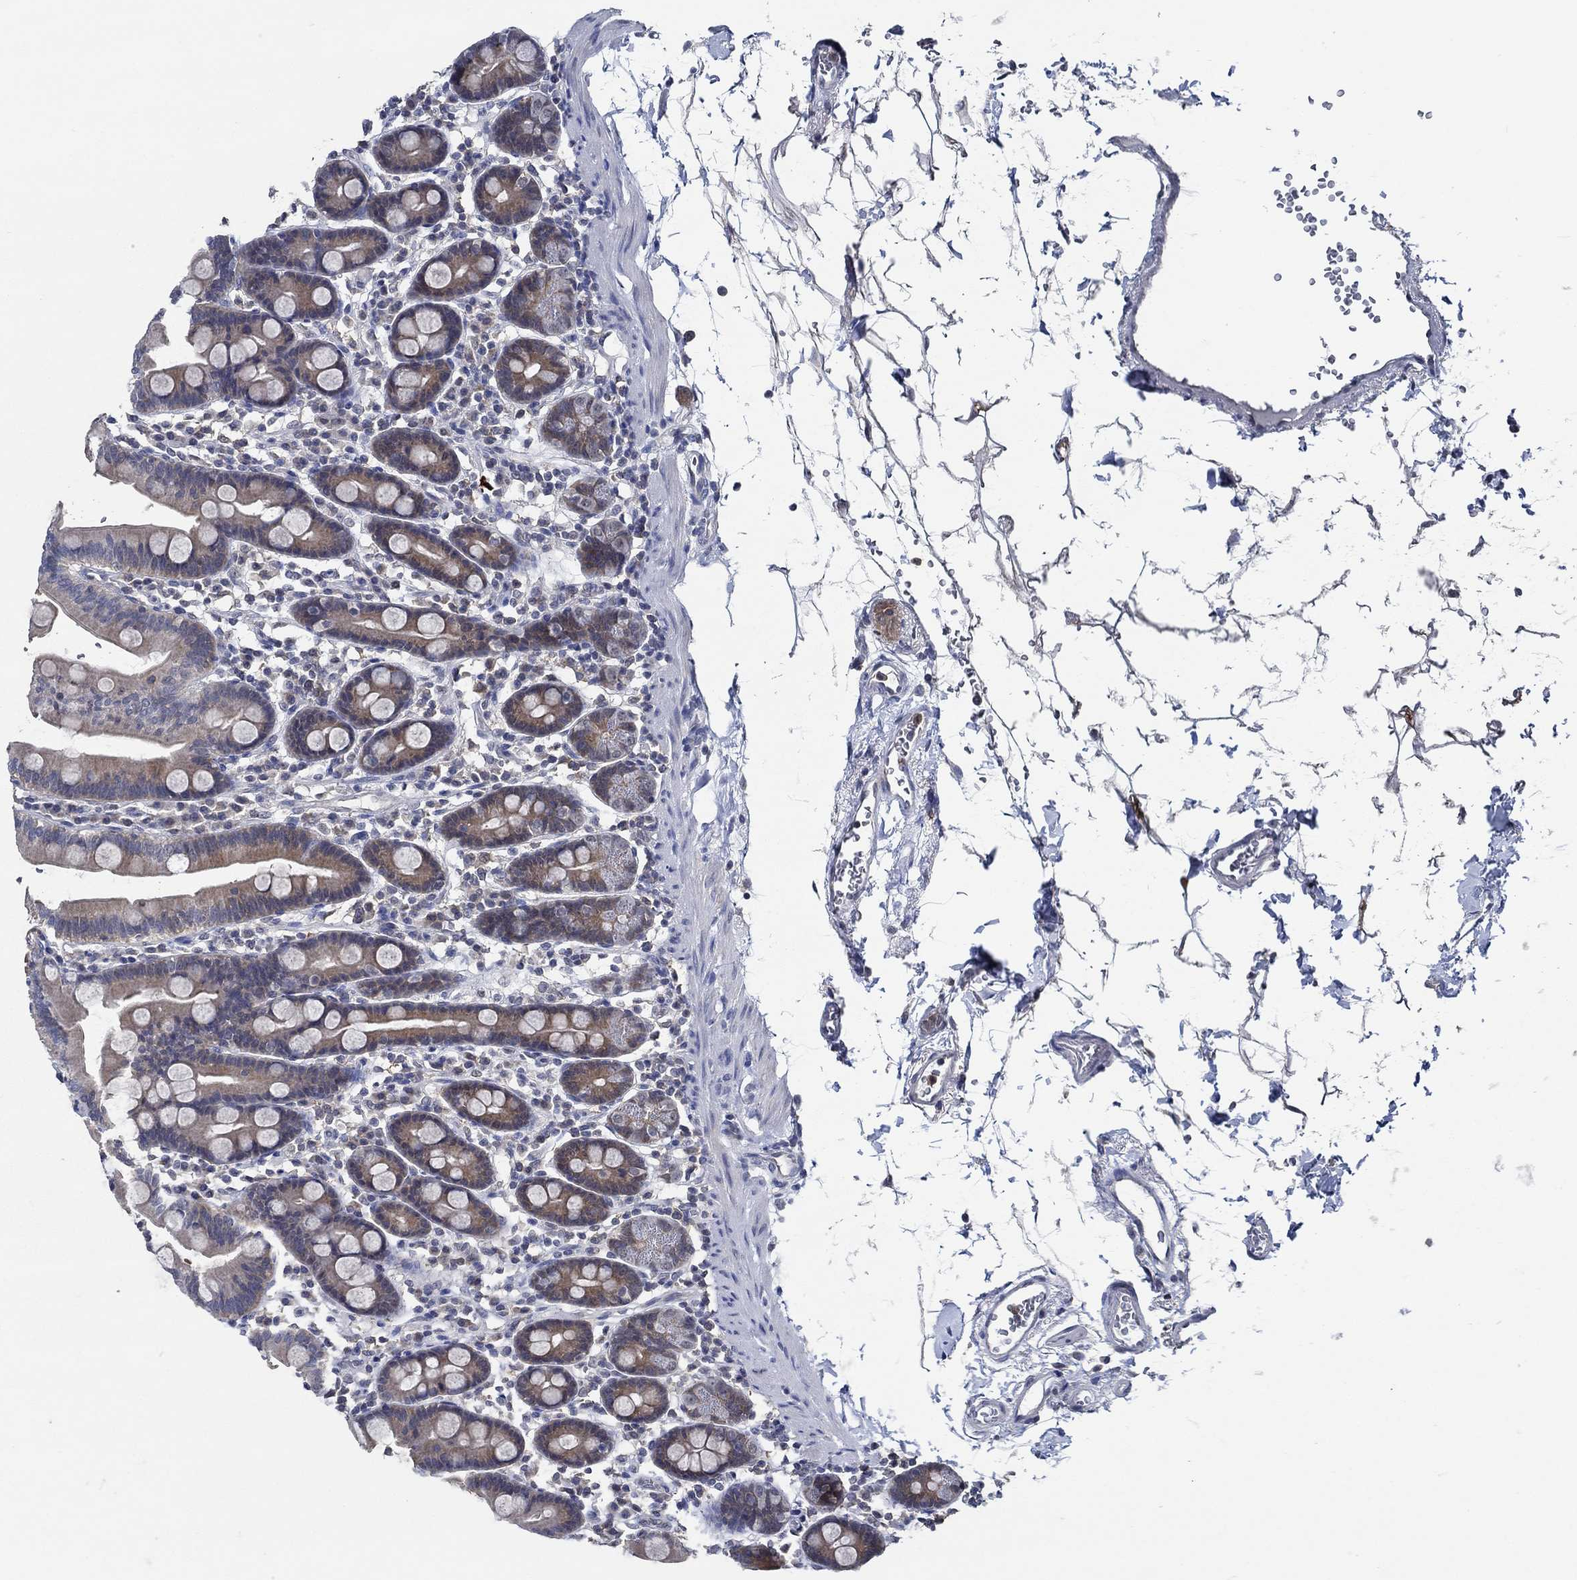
{"staining": {"intensity": "weak", "quantity": "25%-75%", "location": "cytoplasmic/membranous"}, "tissue": "duodenum", "cell_type": "Glandular cells", "image_type": "normal", "snomed": [{"axis": "morphology", "description": "Normal tissue, NOS"}, {"axis": "topography", "description": "Duodenum"}], "caption": "This image reveals immunohistochemistry staining of normal duodenum, with low weak cytoplasmic/membranous staining in about 25%-75% of glandular cells.", "gene": "DACT1", "patient": {"sex": "male", "age": 59}}